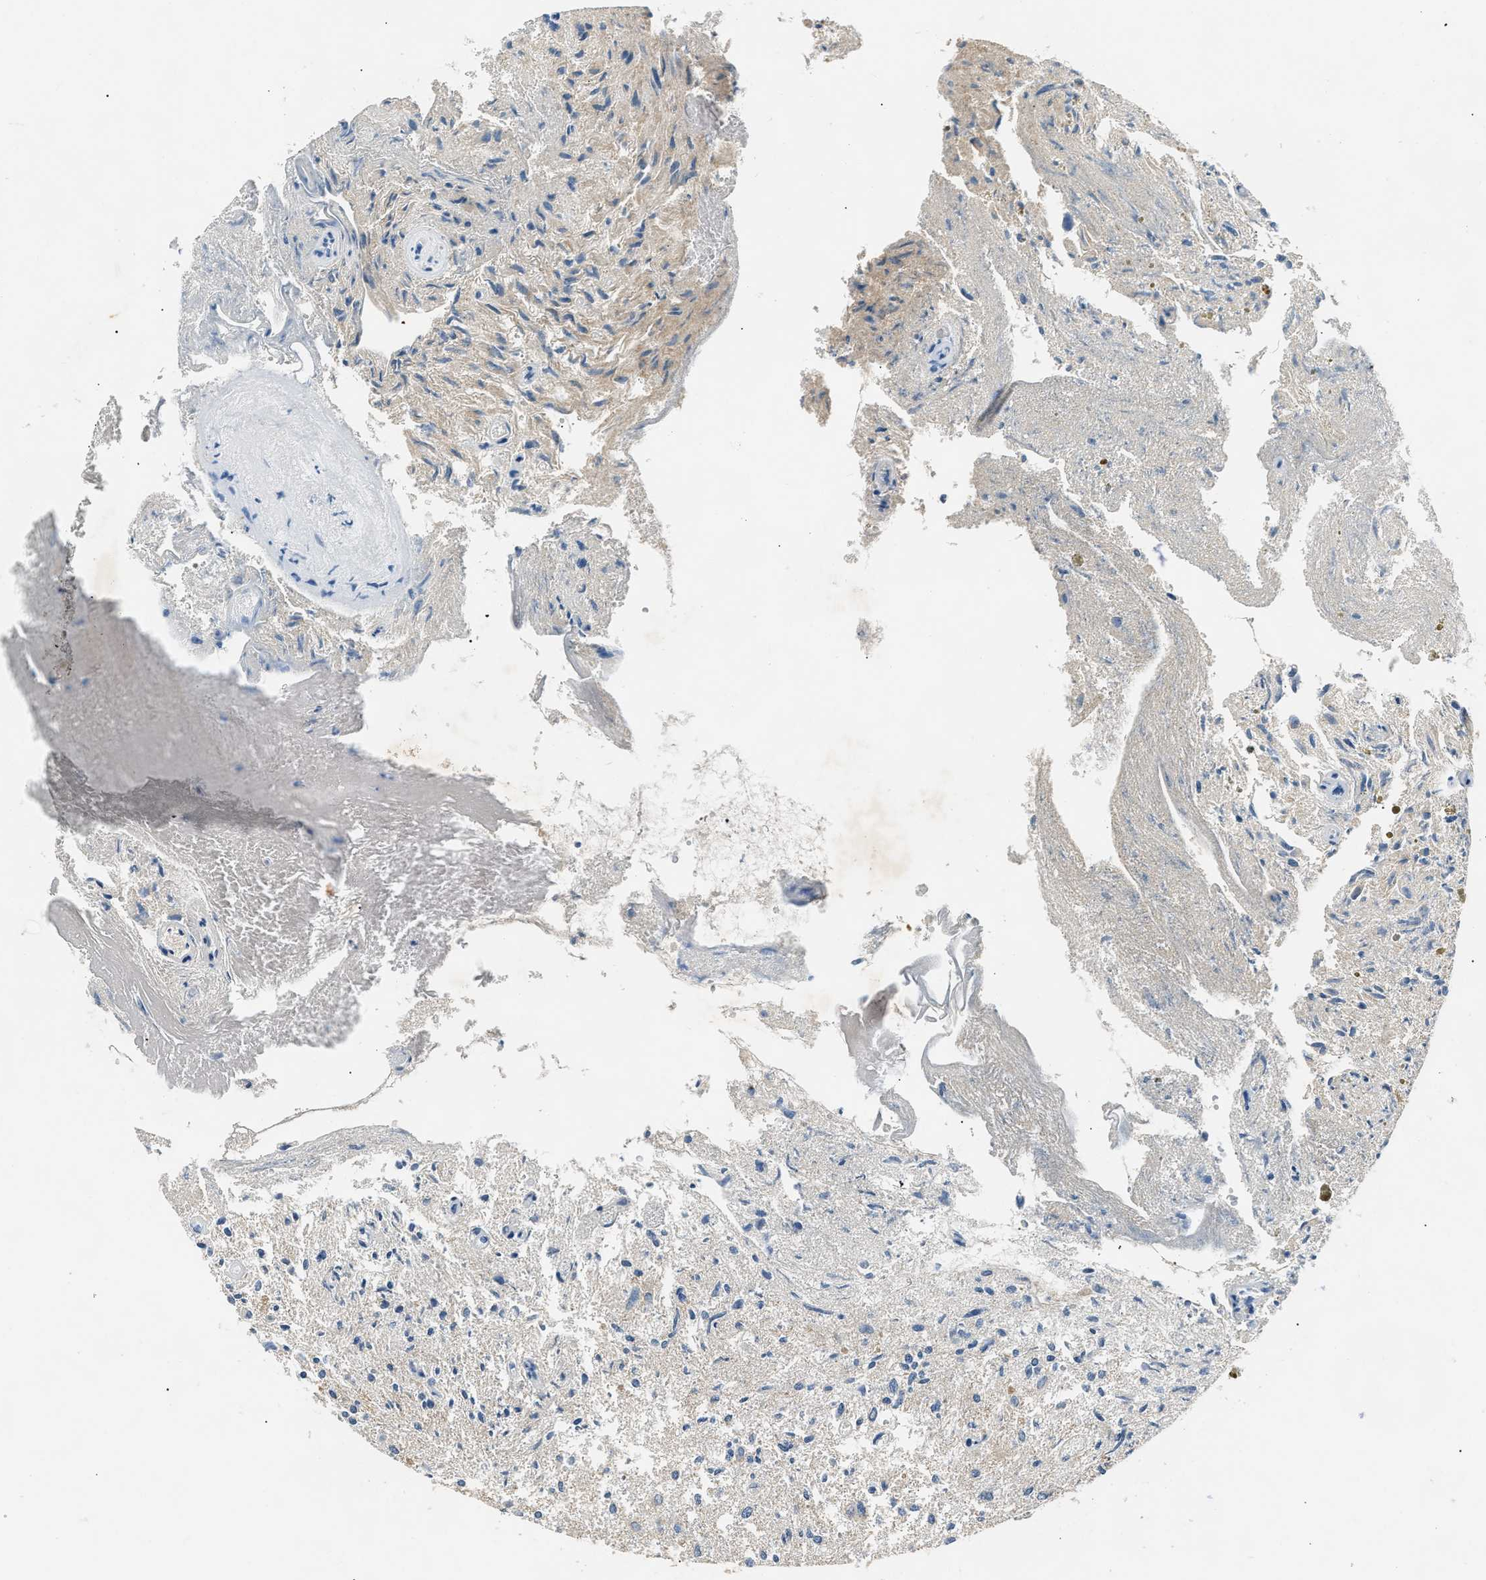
{"staining": {"intensity": "negative", "quantity": "none", "location": "none"}, "tissue": "glioma", "cell_type": "Tumor cells", "image_type": "cancer", "snomed": [{"axis": "morphology", "description": "Glioma, malignant, High grade"}, {"axis": "topography", "description": "Brain"}], "caption": "An immunohistochemistry histopathology image of glioma is shown. There is no staining in tumor cells of glioma.", "gene": "INHA", "patient": {"sex": "female", "age": 59}}